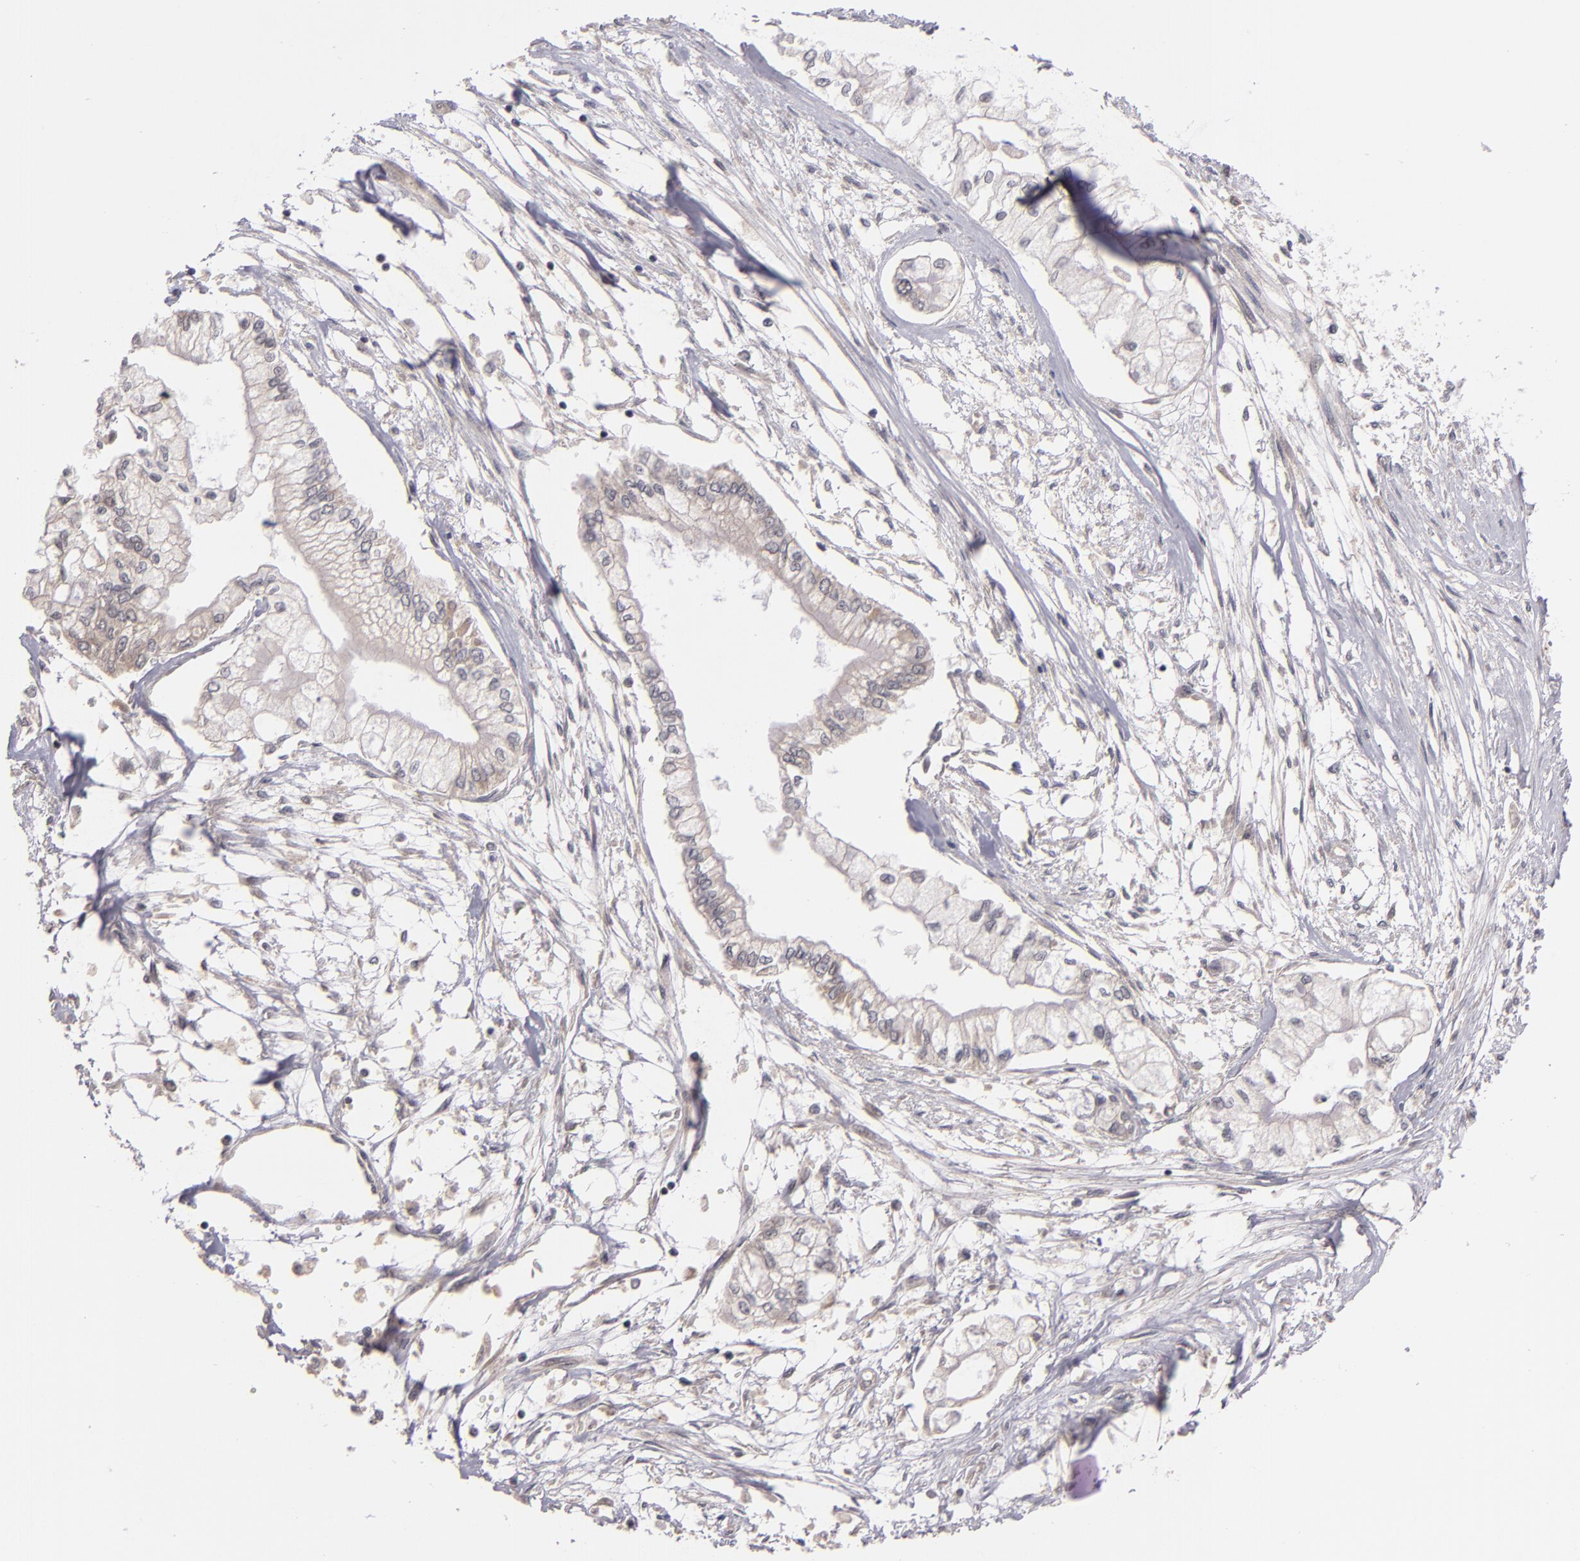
{"staining": {"intensity": "negative", "quantity": "none", "location": "none"}, "tissue": "pancreatic cancer", "cell_type": "Tumor cells", "image_type": "cancer", "snomed": [{"axis": "morphology", "description": "Adenocarcinoma, NOS"}, {"axis": "topography", "description": "Pancreas"}], "caption": "A high-resolution micrograph shows immunohistochemistry staining of pancreatic cancer (adenocarcinoma), which reveals no significant expression in tumor cells.", "gene": "CDC7", "patient": {"sex": "male", "age": 79}}